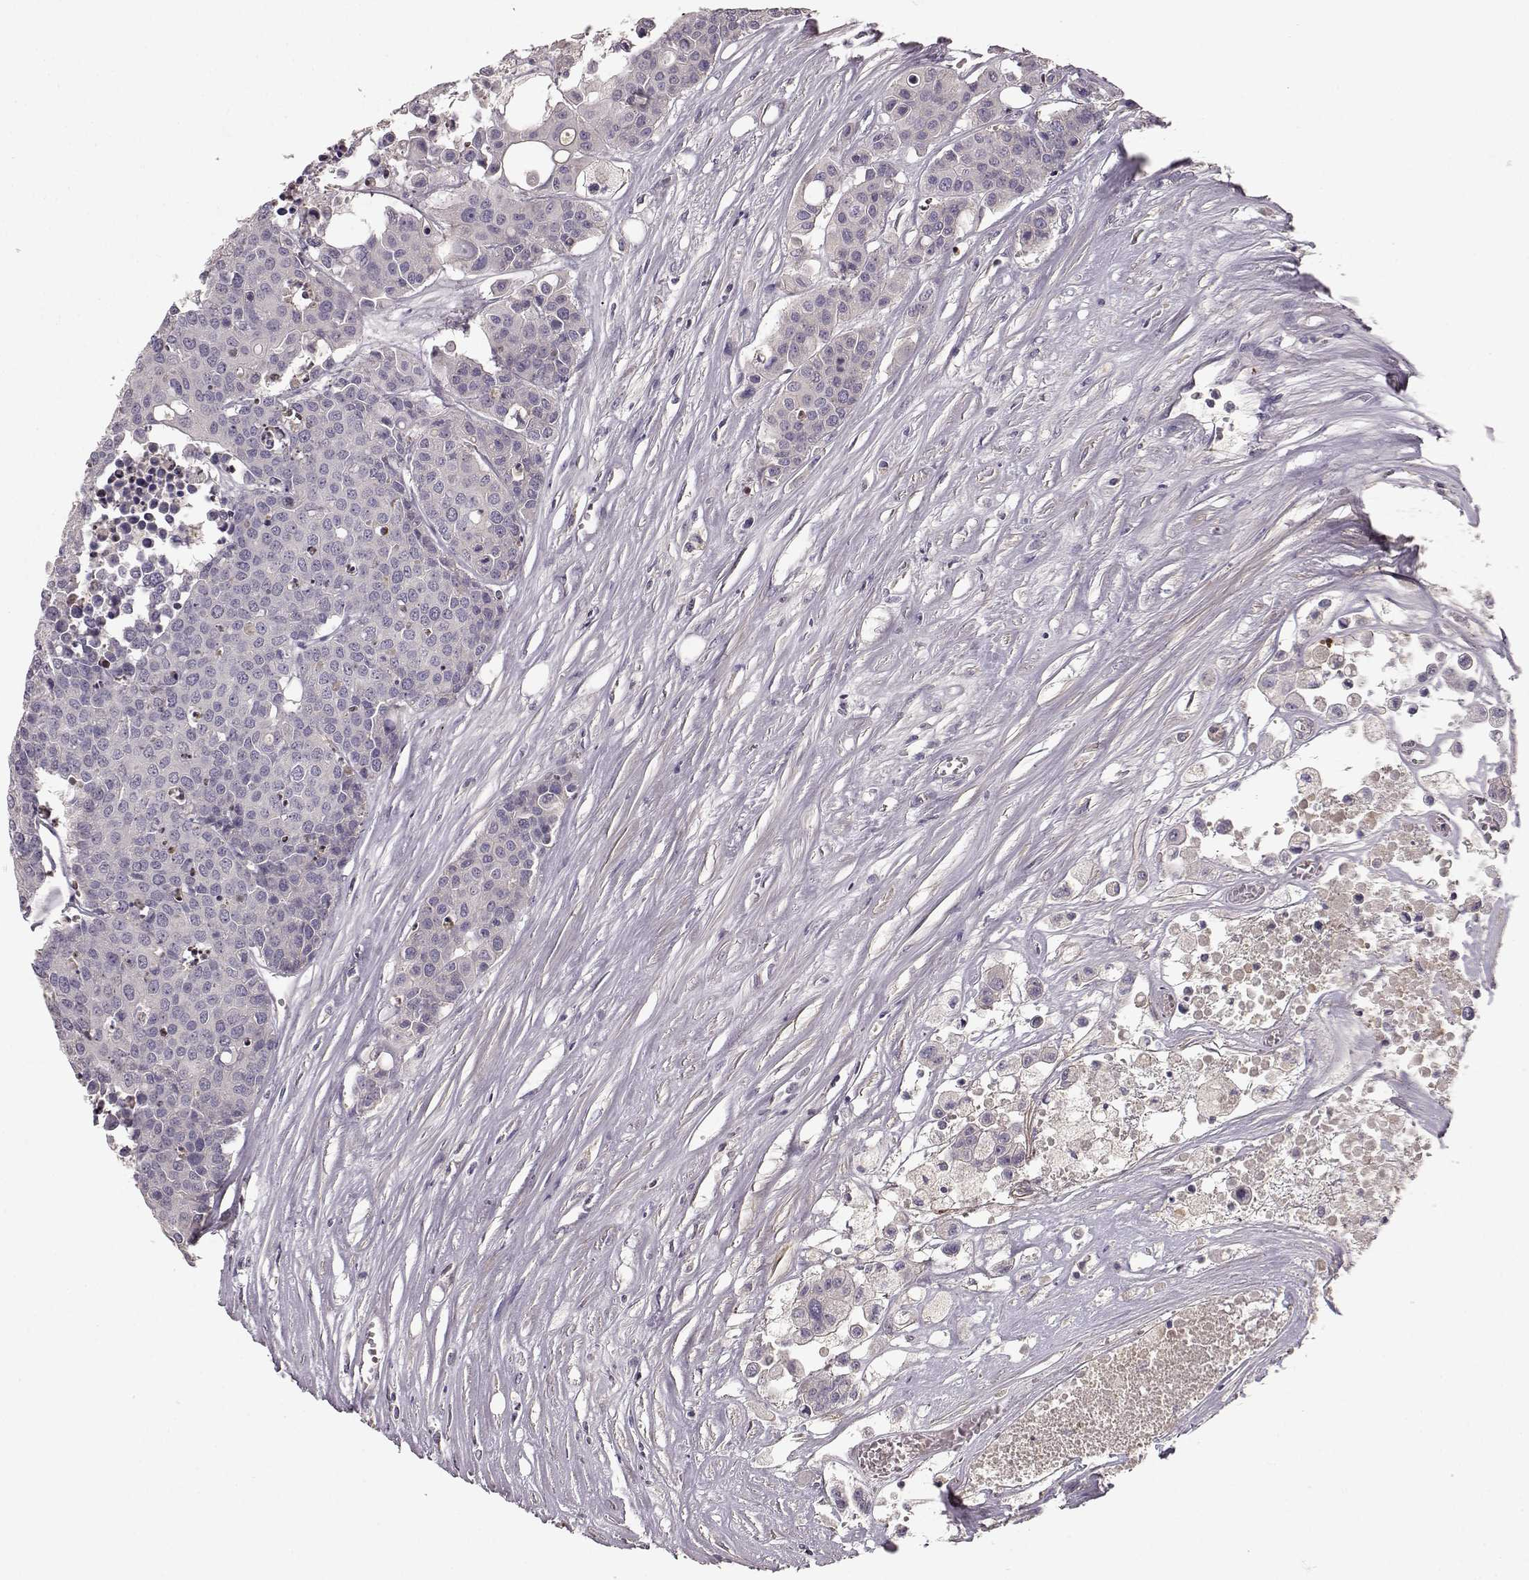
{"staining": {"intensity": "negative", "quantity": "none", "location": "none"}, "tissue": "carcinoid", "cell_type": "Tumor cells", "image_type": "cancer", "snomed": [{"axis": "morphology", "description": "Carcinoid, malignant, NOS"}, {"axis": "topography", "description": "Colon"}], "caption": "Tumor cells show no significant protein staining in malignant carcinoid.", "gene": "YJEFN3", "patient": {"sex": "male", "age": 81}}